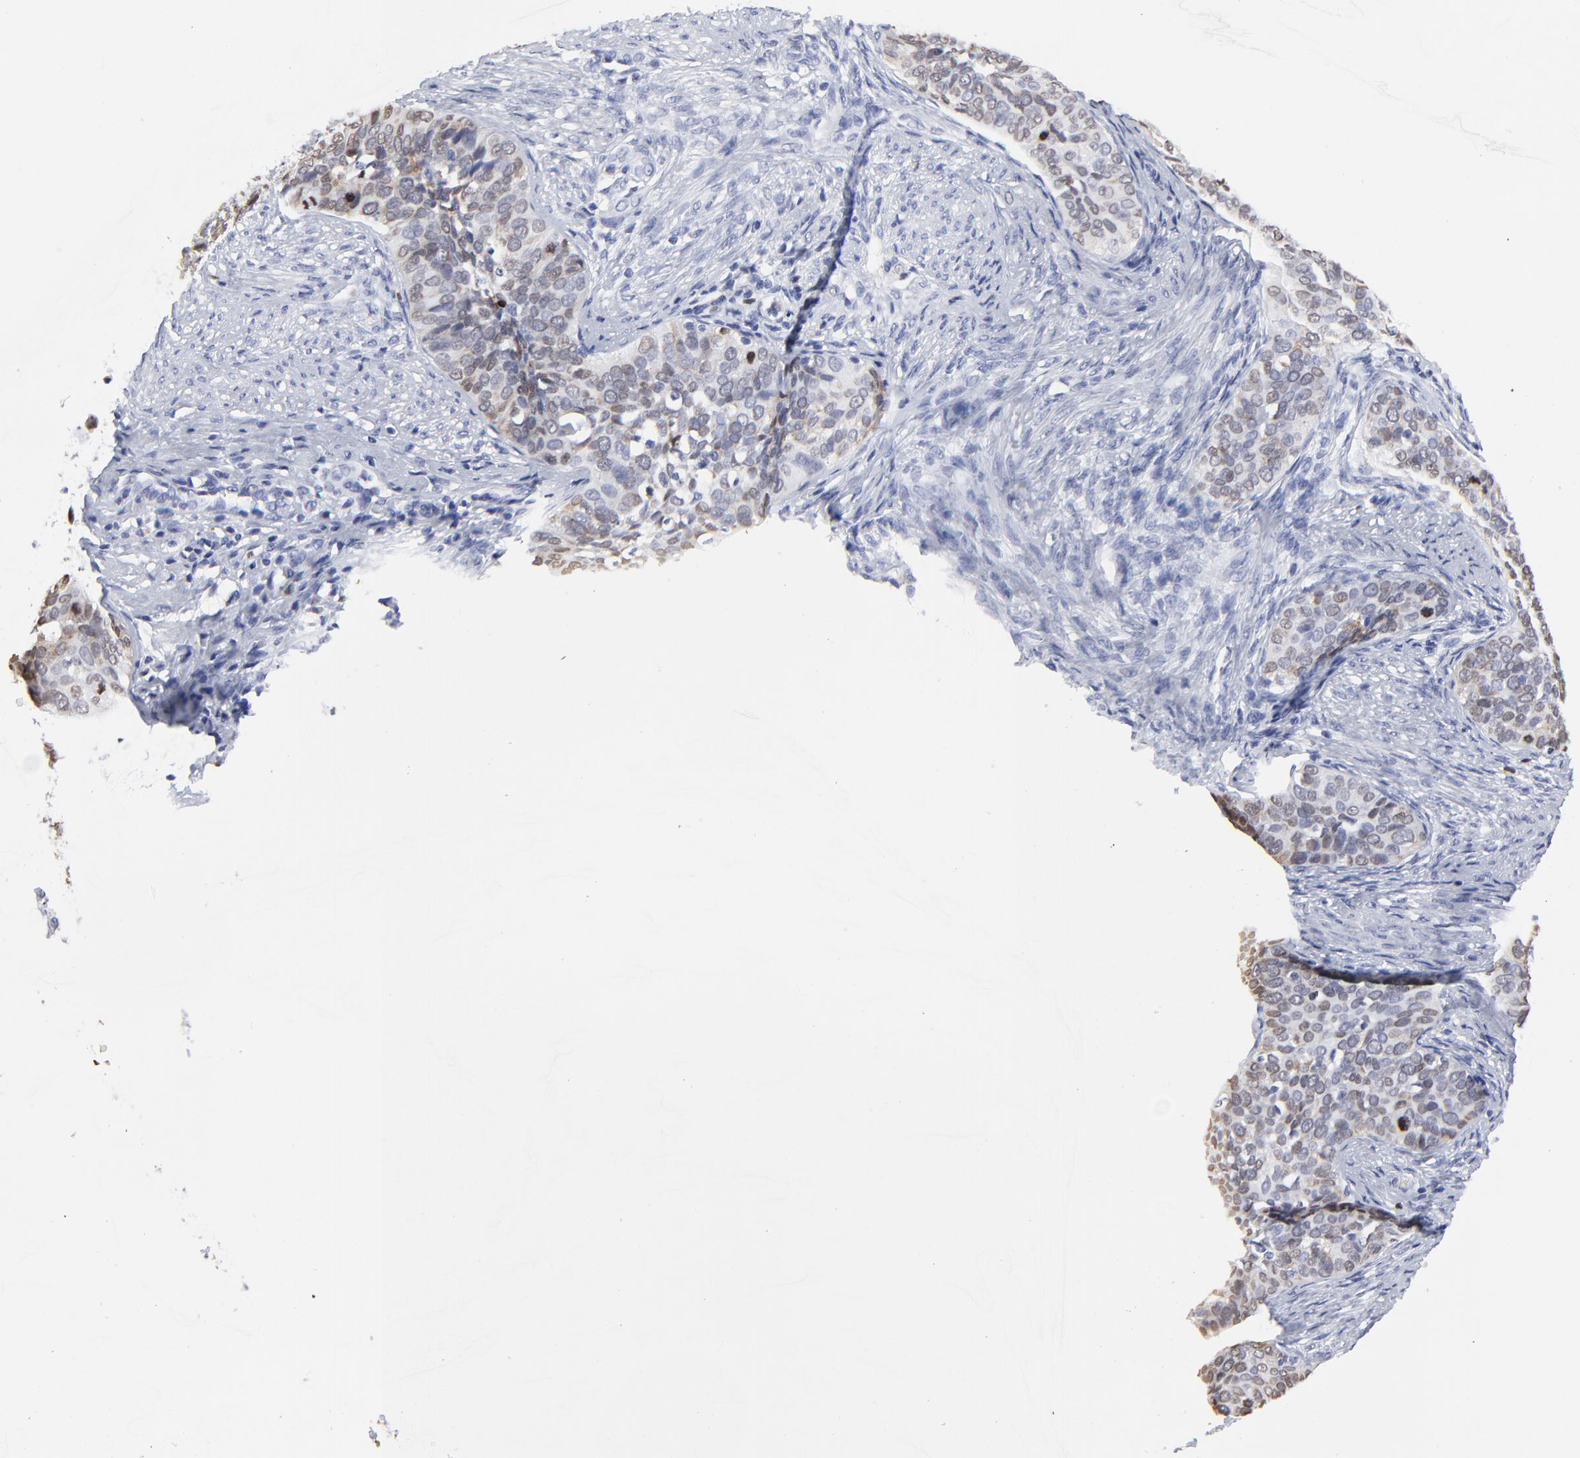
{"staining": {"intensity": "weak", "quantity": "25%-75%", "location": "cytoplasmic/membranous,nuclear"}, "tissue": "cervical cancer", "cell_type": "Tumor cells", "image_type": "cancer", "snomed": [{"axis": "morphology", "description": "Squamous cell carcinoma, NOS"}, {"axis": "topography", "description": "Cervix"}], "caption": "Human cervical cancer (squamous cell carcinoma) stained for a protein (brown) displays weak cytoplasmic/membranous and nuclear positive expression in approximately 25%-75% of tumor cells.", "gene": "NCAPH", "patient": {"sex": "female", "age": 31}}